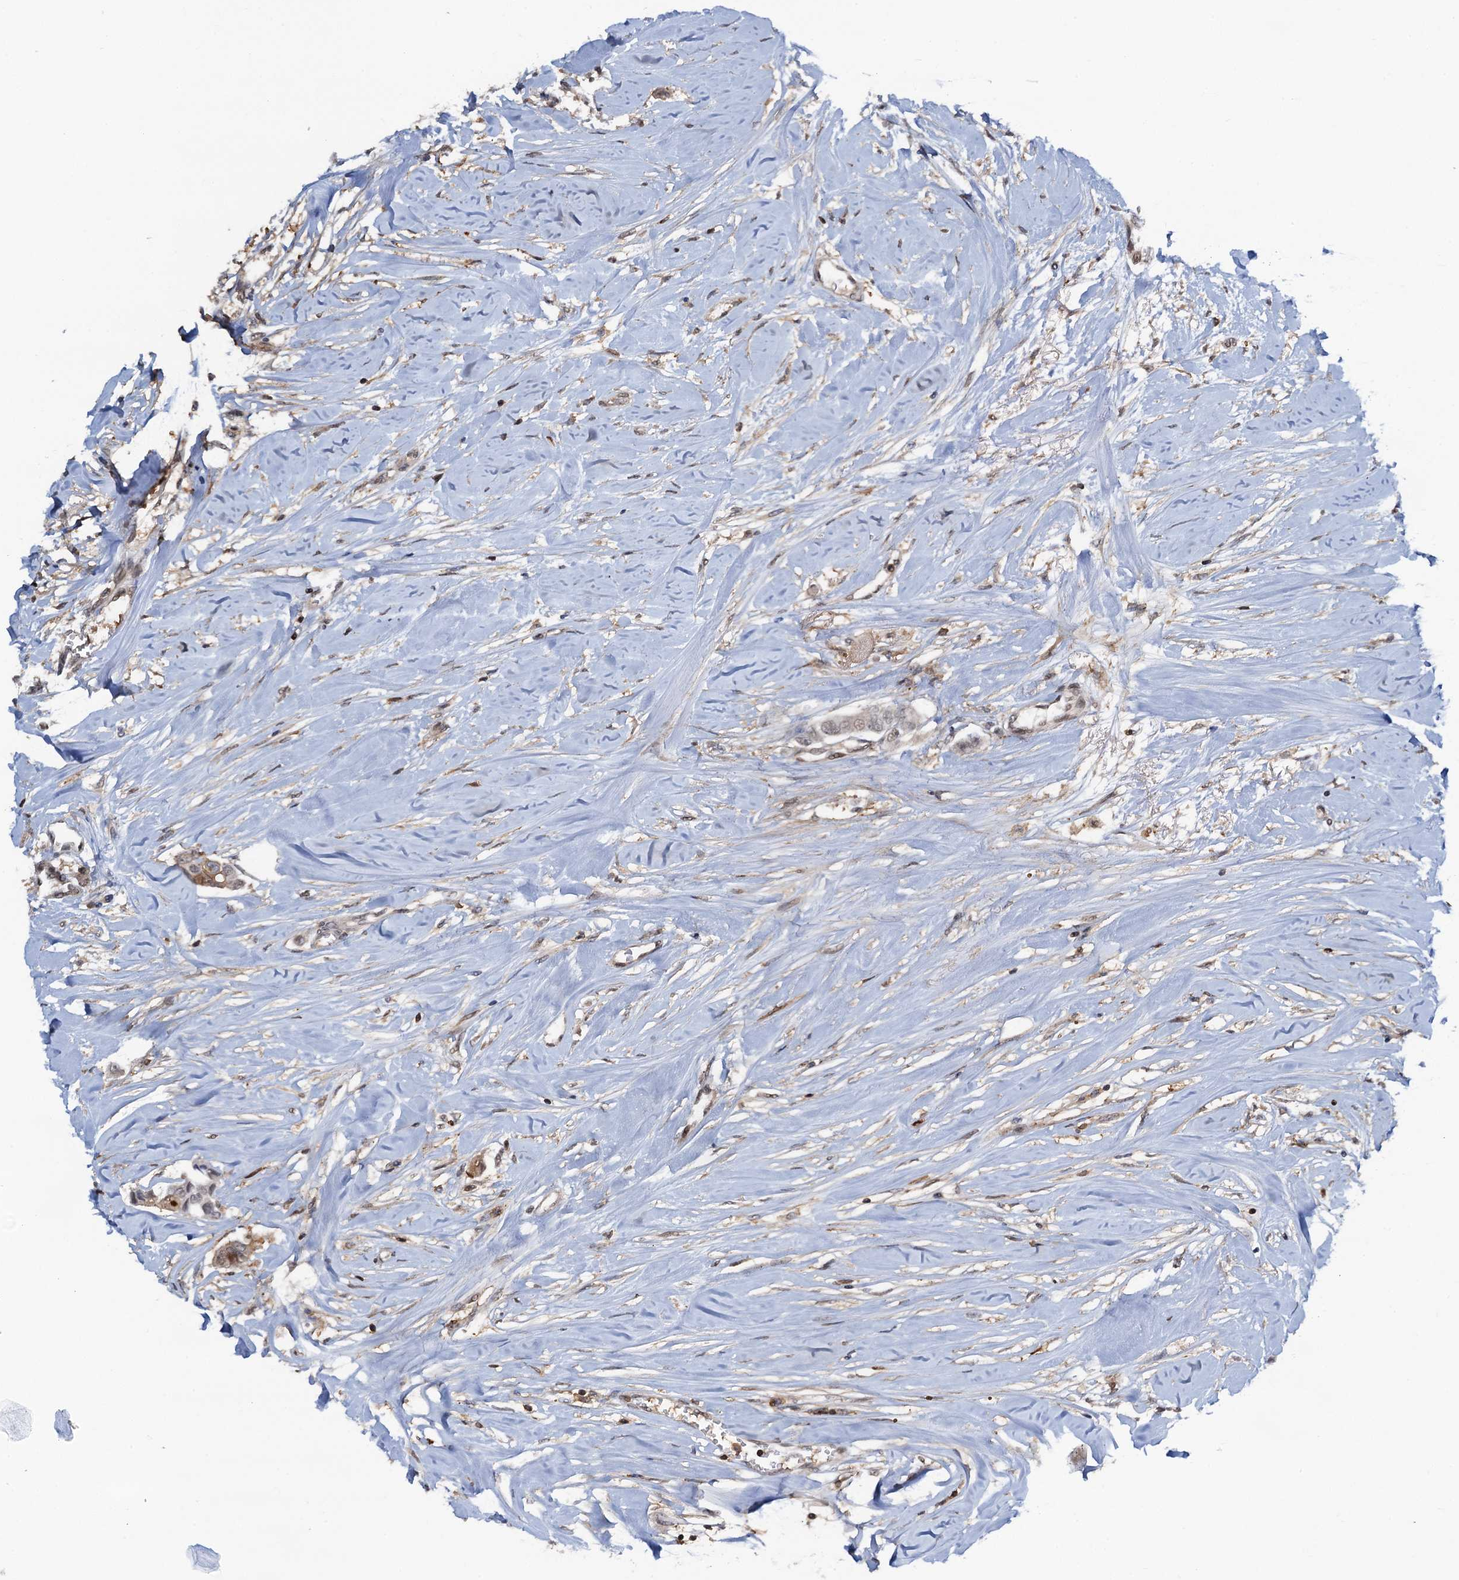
{"staining": {"intensity": "moderate", "quantity": "<25%", "location": "nuclear"}, "tissue": "breast cancer", "cell_type": "Tumor cells", "image_type": "cancer", "snomed": [{"axis": "morphology", "description": "Duct carcinoma"}, {"axis": "topography", "description": "Breast"}], "caption": "This histopathology image demonstrates immunohistochemistry staining of breast infiltrating ductal carcinoma, with low moderate nuclear staining in about <25% of tumor cells.", "gene": "ZNF609", "patient": {"sex": "female", "age": 80}}